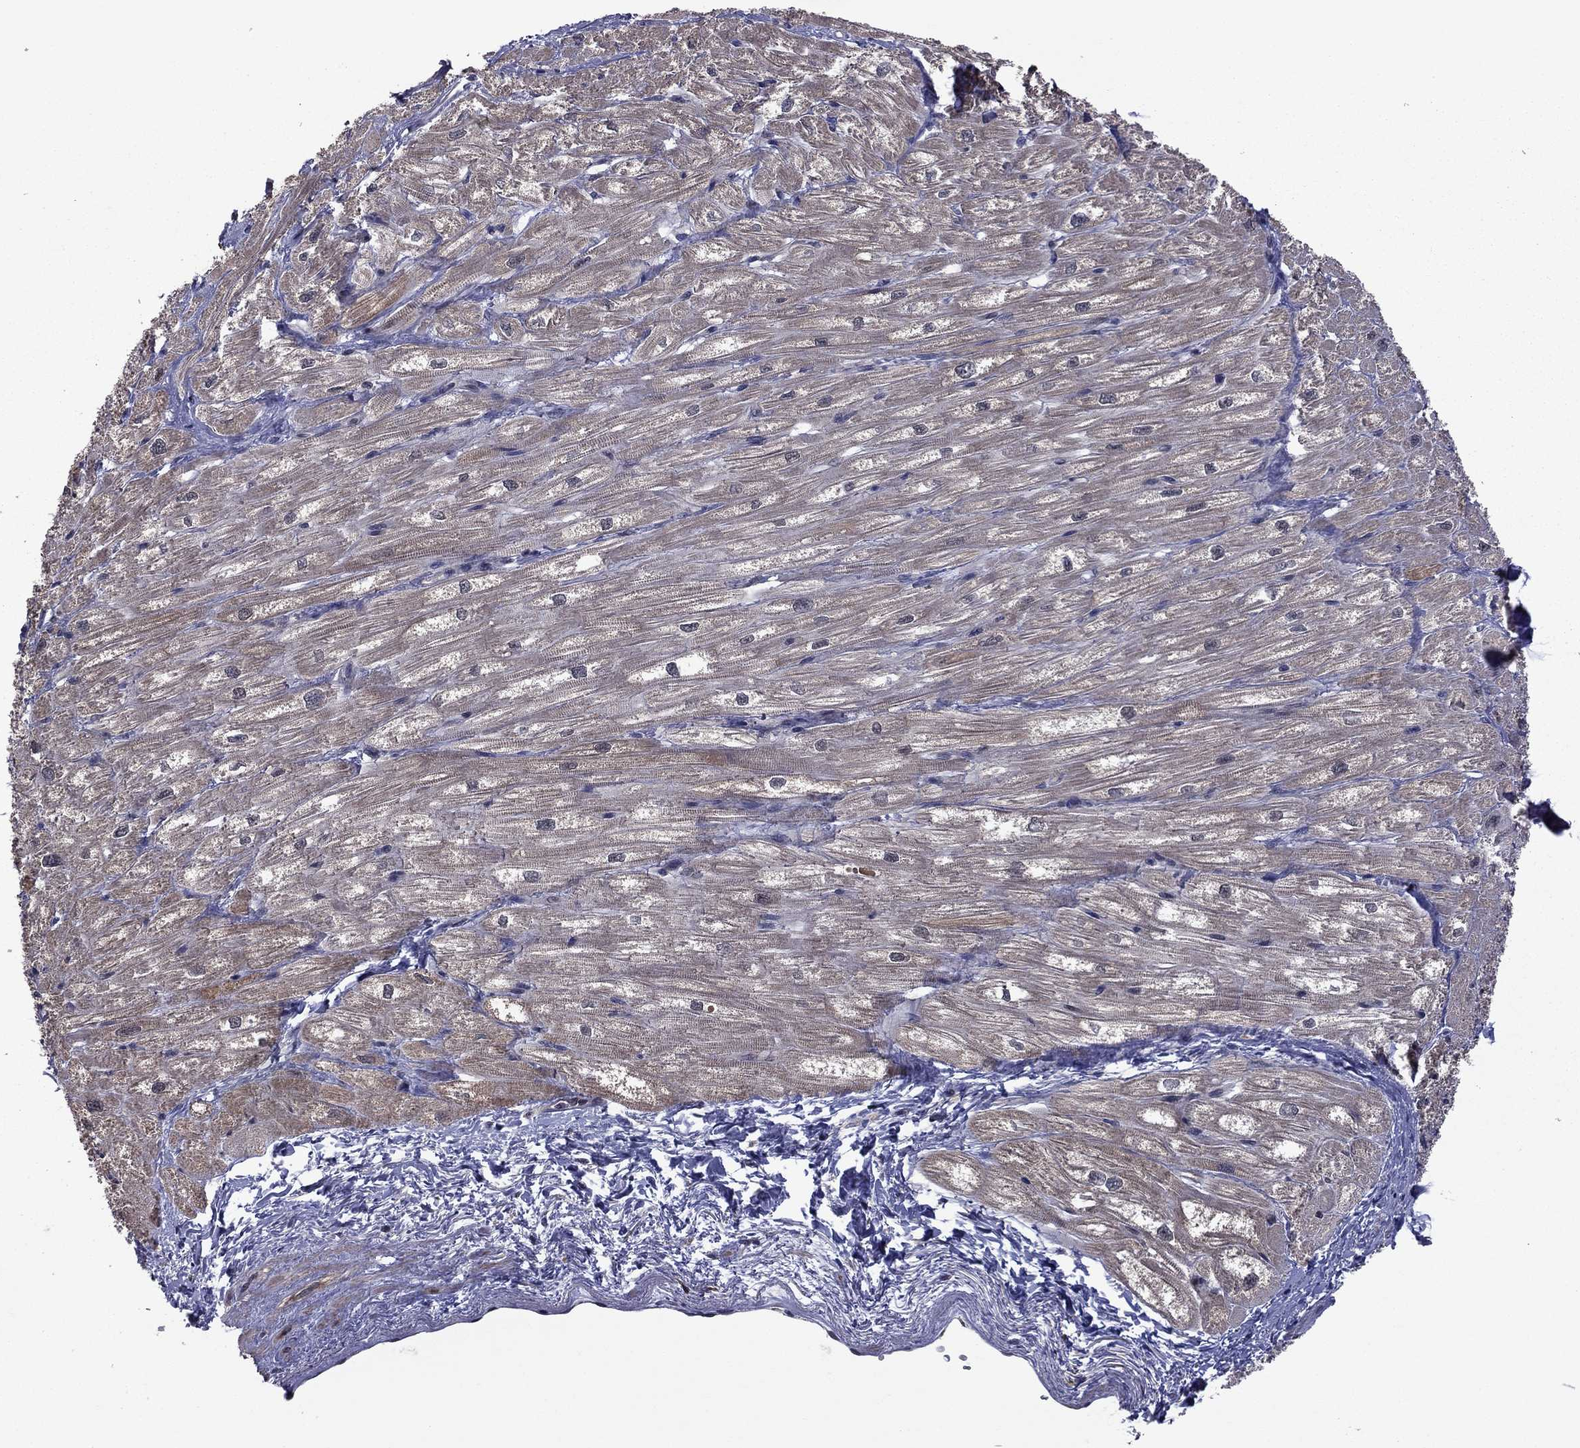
{"staining": {"intensity": "moderate", "quantity": "25%-75%", "location": "cytoplasmic/membranous"}, "tissue": "heart muscle", "cell_type": "Cardiomyocytes", "image_type": "normal", "snomed": [{"axis": "morphology", "description": "Normal tissue, NOS"}, {"axis": "topography", "description": "Heart"}], "caption": "The histopathology image shows staining of unremarkable heart muscle, revealing moderate cytoplasmic/membranous protein expression (brown color) within cardiomyocytes.", "gene": "GPAA1", "patient": {"sex": "male", "age": 57}}